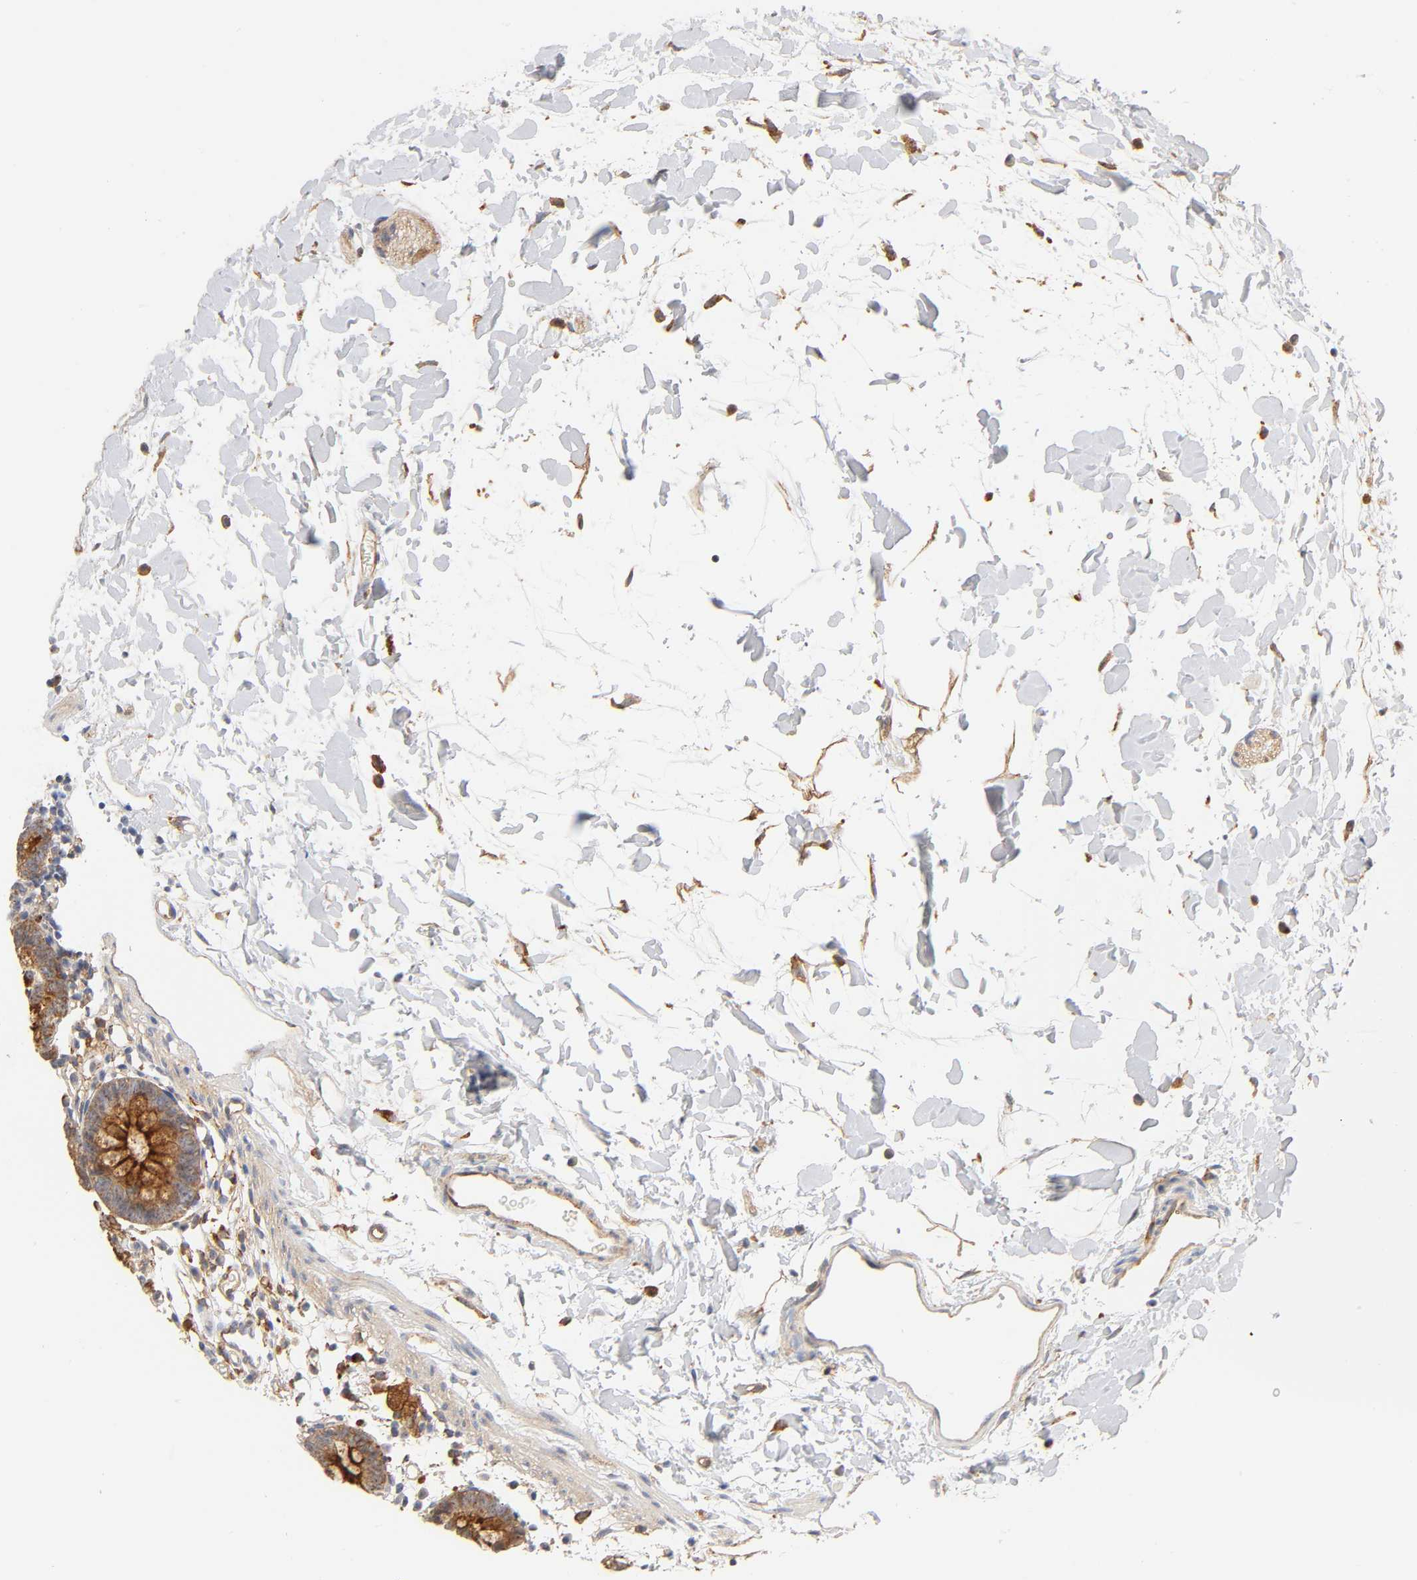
{"staining": {"intensity": "moderate", "quantity": ">75%", "location": "cytoplasmic/membranous,nuclear"}, "tissue": "colon", "cell_type": "Endothelial cells", "image_type": "normal", "snomed": [{"axis": "morphology", "description": "Normal tissue, NOS"}, {"axis": "topography", "description": "Colon"}], "caption": "Unremarkable colon was stained to show a protein in brown. There is medium levels of moderate cytoplasmic/membranous,nuclear positivity in approximately >75% of endothelial cells.", "gene": "PLD1", "patient": {"sex": "male", "age": 14}}